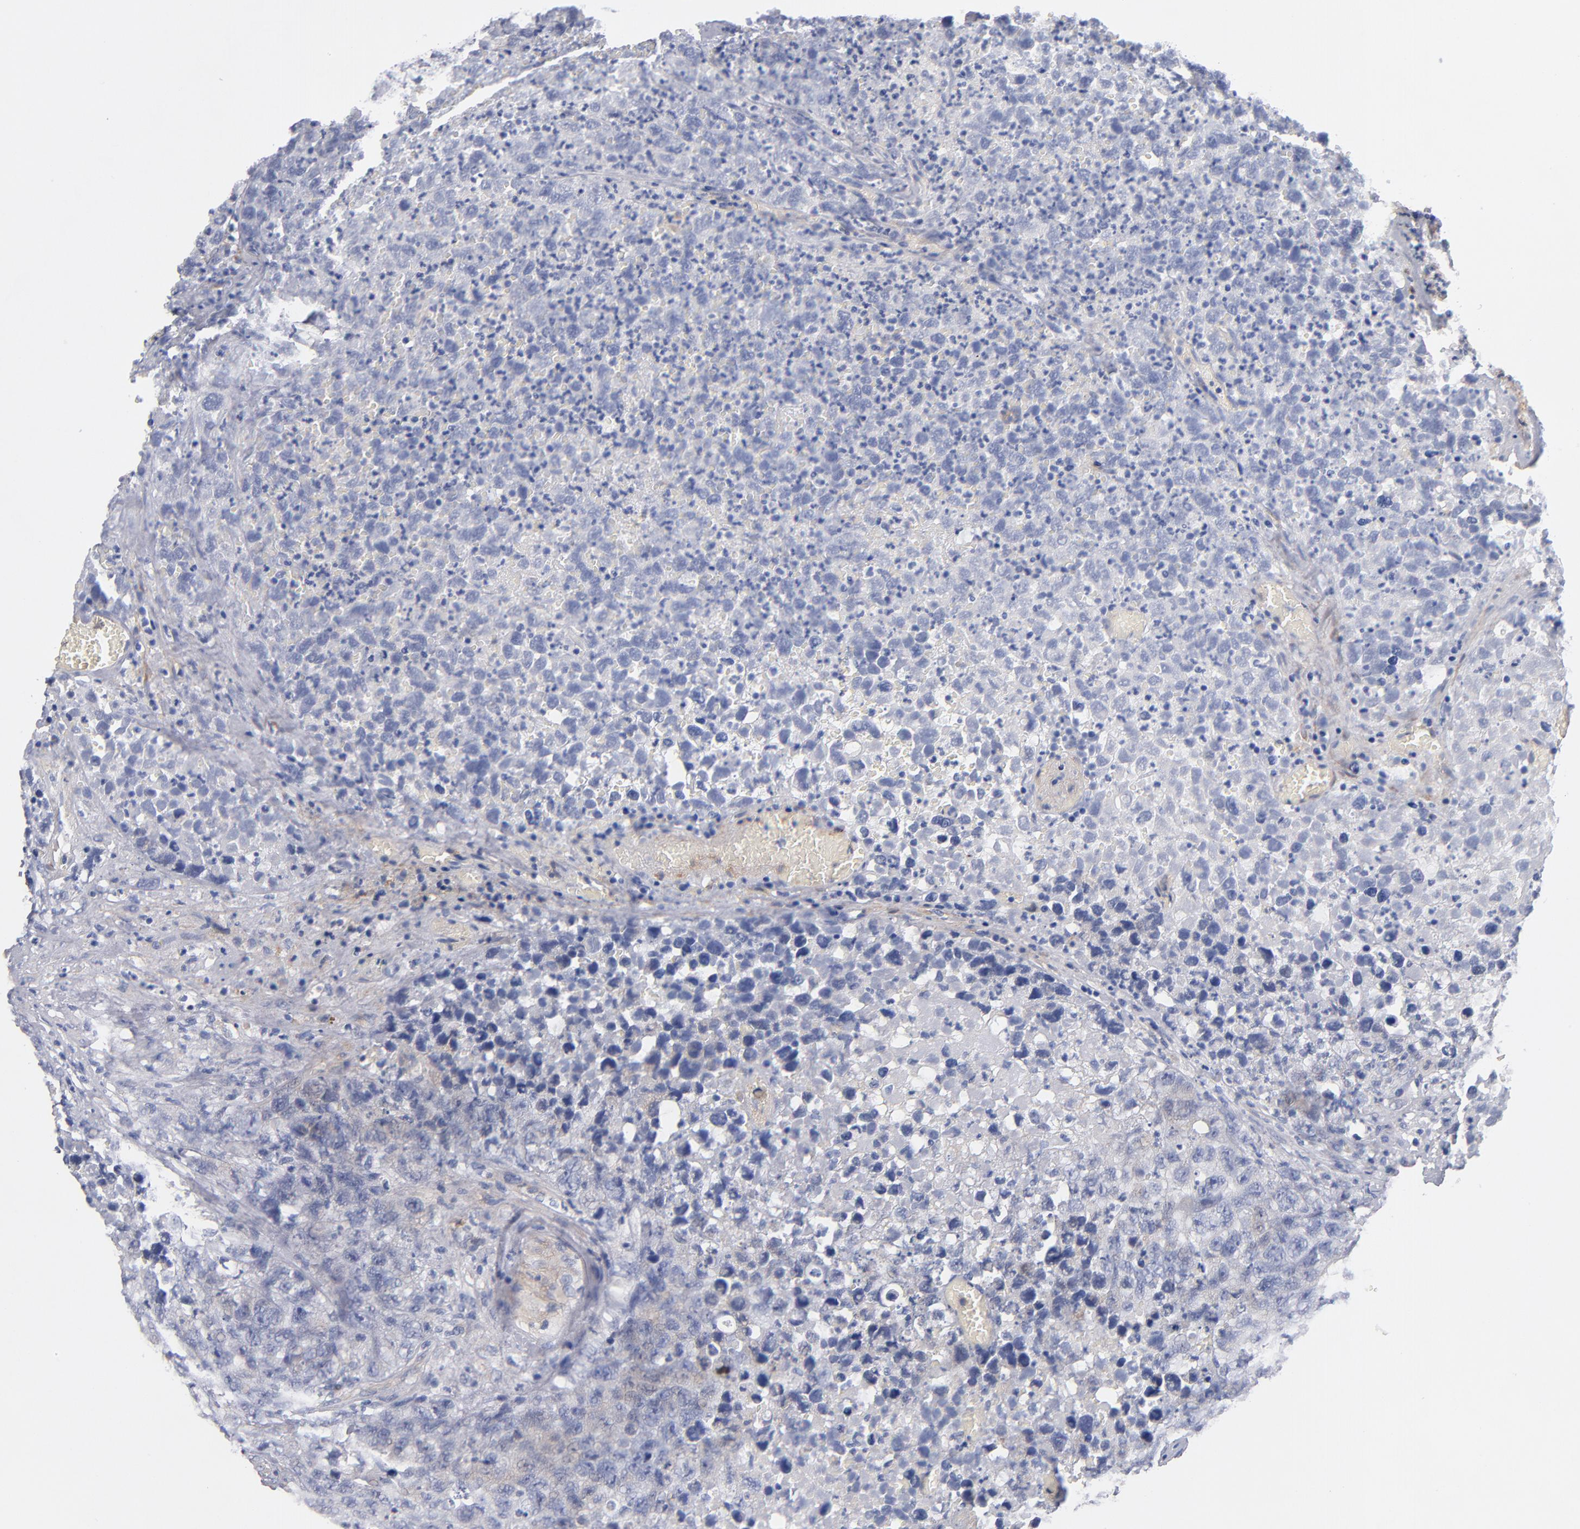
{"staining": {"intensity": "negative", "quantity": "none", "location": "none"}, "tissue": "testis cancer", "cell_type": "Tumor cells", "image_type": "cancer", "snomed": [{"axis": "morphology", "description": "Carcinoma, Embryonal, NOS"}, {"axis": "topography", "description": "Testis"}], "caption": "DAB immunohistochemical staining of human testis embryonal carcinoma reveals no significant expression in tumor cells. (Brightfield microscopy of DAB immunohistochemistry at high magnification).", "gene": "PLSCR4", "patient": {"sex": "male", "age": 31}}